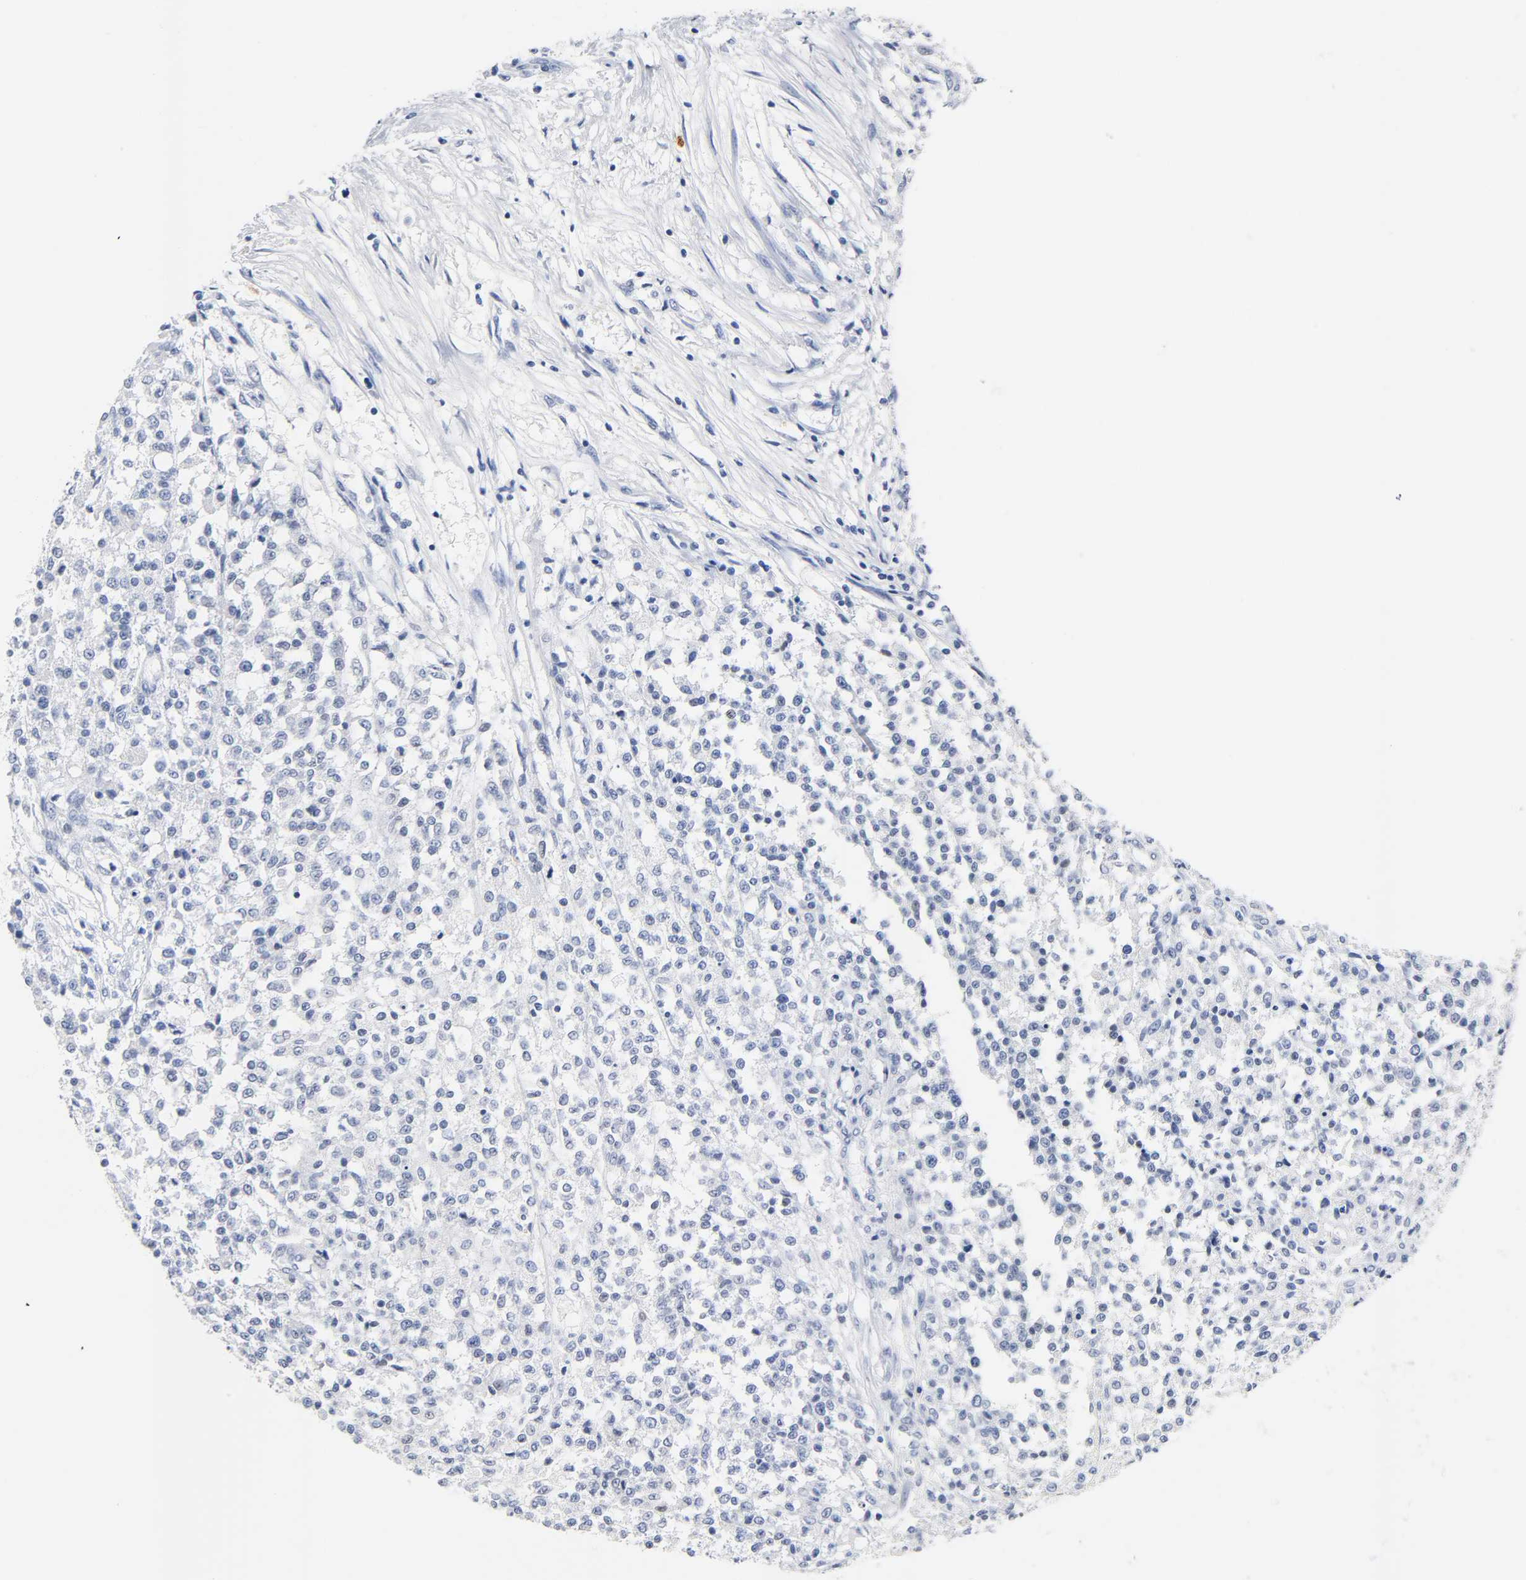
{"staining": {"intensity": "negative", "quantity": "none", "location": "none"}, "tissue": "testis cancer", "cell_type": "Tumor cells", "image_type": "cancer", "snomed": [{"axis": "morphology", "description": "Seminoma, NOS"}, {"axis": "topography", "description": "Testis"}], "caption": "A micrograph of human testis cancer (seminoma) is negative for staining in tumor cells.", "gene": "NAB2", "patient": {"sex": "male", "age": 59}}